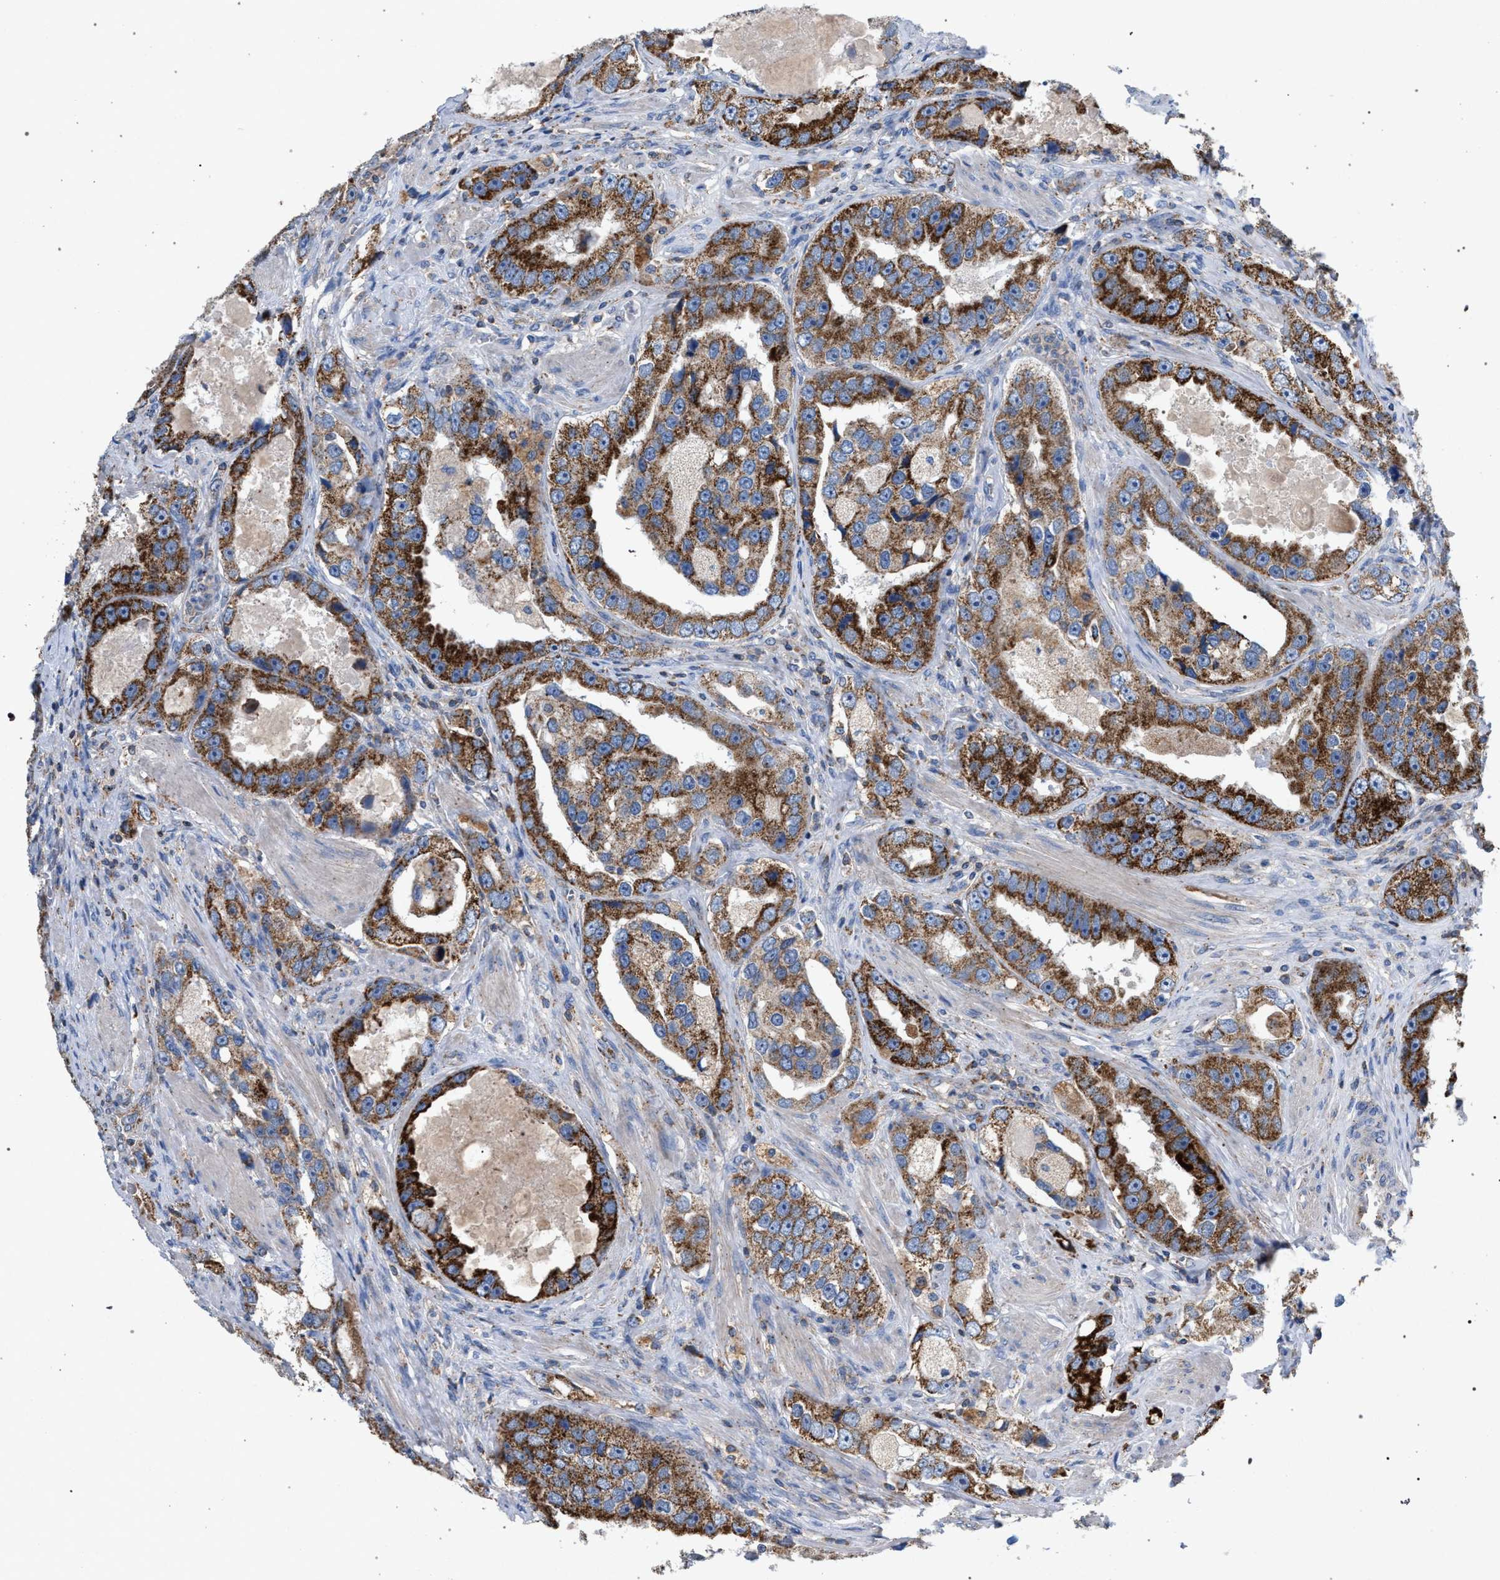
{"staining": {"intensity": "strong", "quantity": ">75%", "location": "cytoplasmic/membranous"}, "tissue": "prostate cancer", "cell_type": "Tumor cells", "image_type": "cancer", "snomed": [{"axis": "morphology", "description": "Adenocarcinoma, High grade"}, {"axis": "topography", "description": "Prostate"}], "caption": "Human prostate adenocarcinoma (high-grade) stained with a protein marker reveals strong staining in tumor cells.", "gene": "VPS13A", "patient": {"sex": "male", "age": 63}}